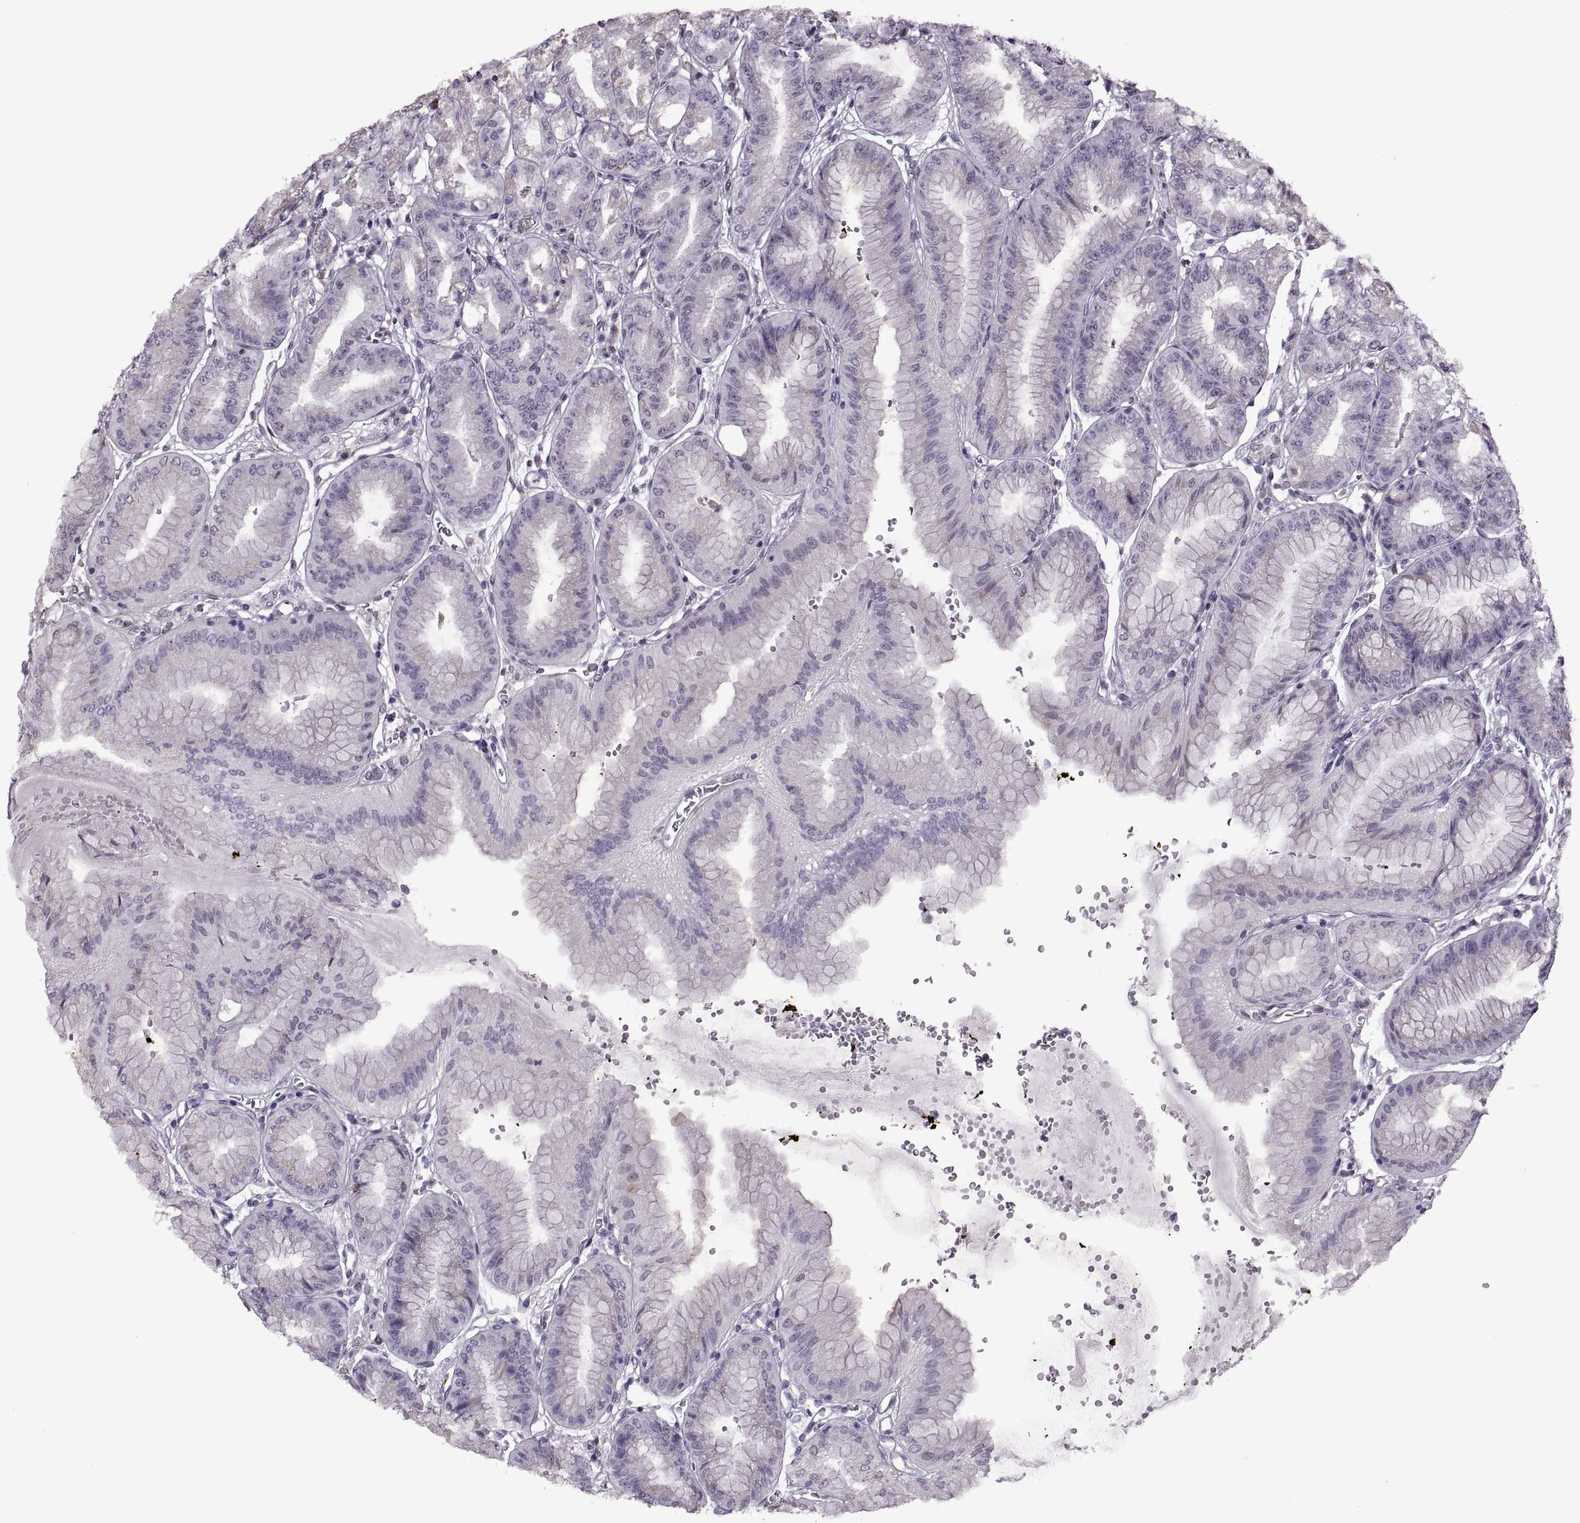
{"staining": {"intensity": "strong", "quantity": "<25%", "location": "cytoplasmic/membranous"}, "tissue": "stomach", "cell_type": "Glandular cells", "image_type": "normal", "snomed": [{"axis": "morphology", "description": "Normal tissue, NOS"}, {"axis": "topography", "description": "Stomach, lower"}], "caption": "An image showing strong cytoplasmic/membranous expression in approximately <25% of glandular cells in normal stomach, as visualized by brown immunohistochemical staining.", "gene": "PRSS37", "patient": {"sex": "male", "age": 71}}